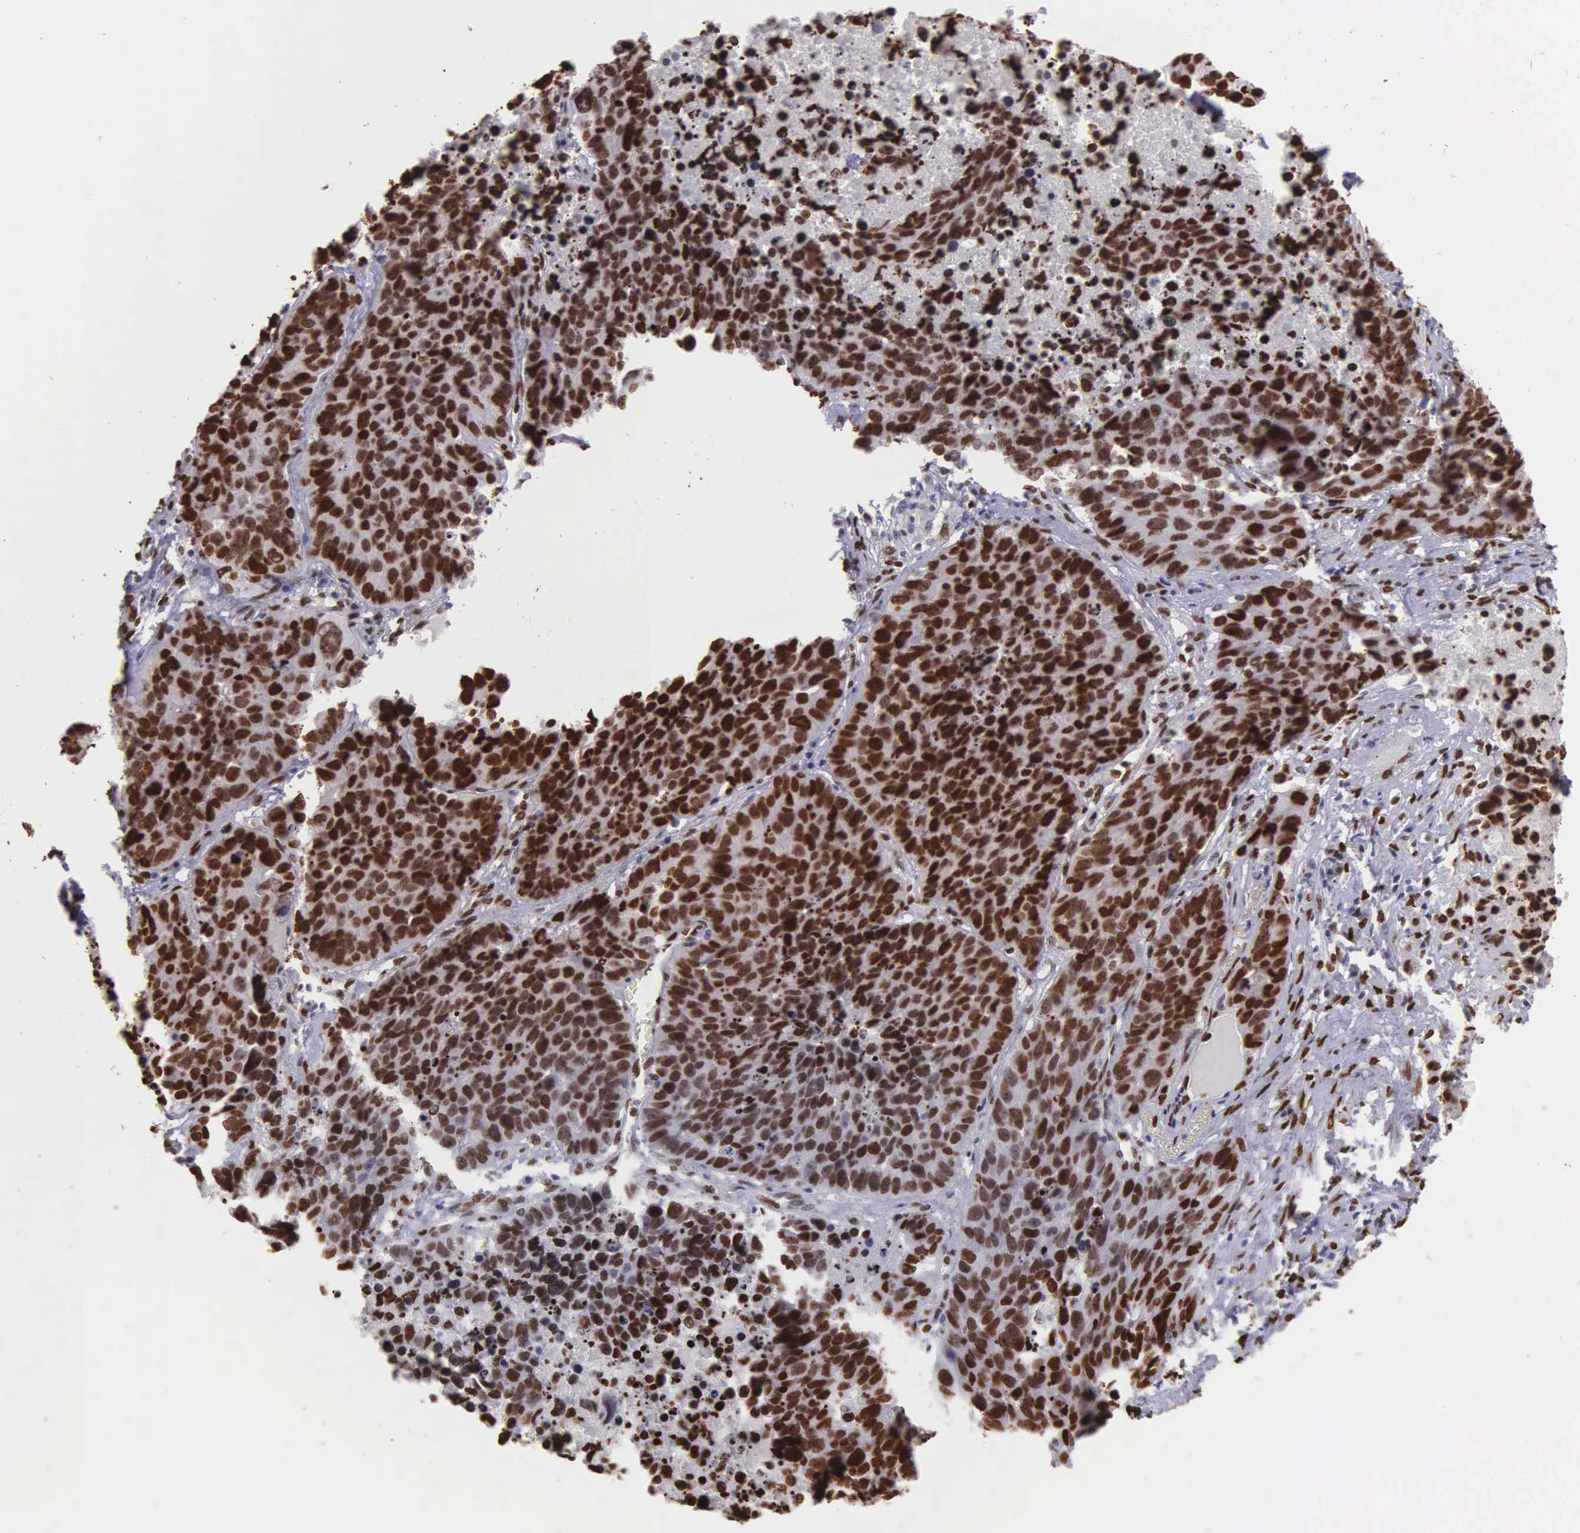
{"staining": {"intensity": "strong", "quantity": ">75%", "location": "nuclear"}, "tissue": "lung cancer", "cell_type": "Tumor cells", "image_type": "cancer", "snomed": [{"axis": "morphology", "description": "Carcinoid, malignant, NOS"}, {"axis": "topography", "description": "Lung"}], "caption": "Brown immunohistochemical staining in human malignant carcinoid (lung) displays strong nuclear expression in about >75% of tumor cells. (brown staining indicates protein expression, while blue staining denotes nuclei).", "gene": "H1-0", "patient": {"sex": "male", "age": 60}}